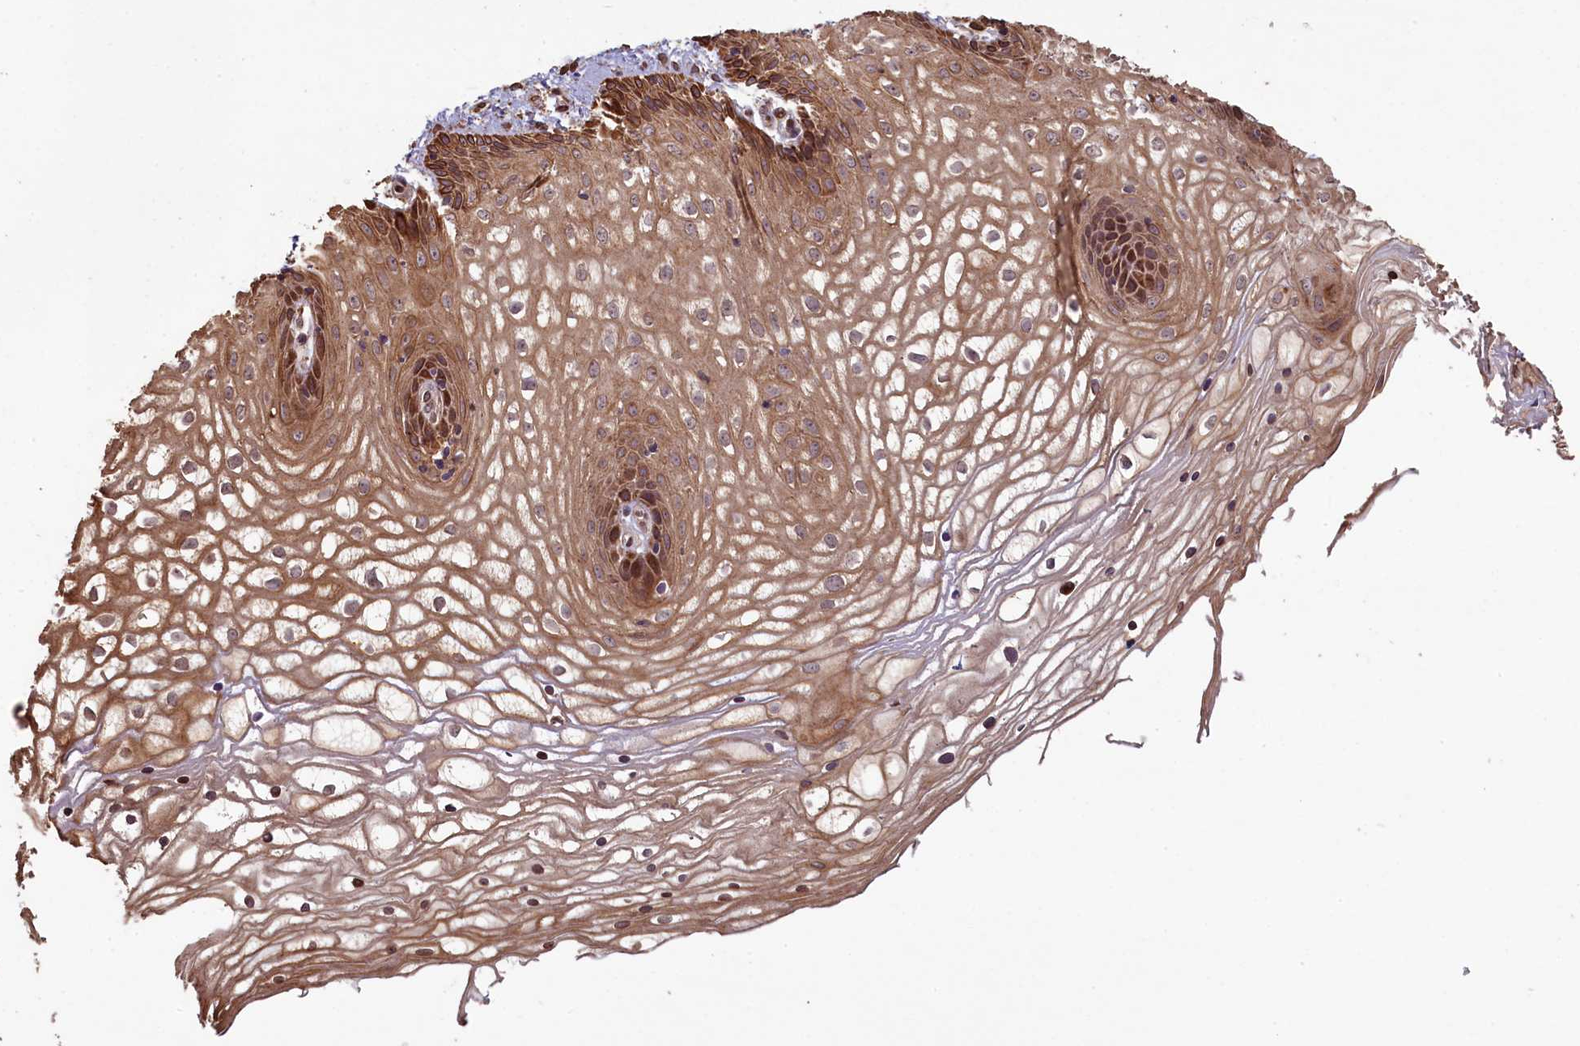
{"staining": {"intensity": "moderate", "quantity": ">75%", "location": "cytoplasmic/membranous,nuclear"}, "tissue": "vagina", "cell_type": "Squamous epithelial cells", "image_type": "normal", "snomed": [{"axis": "morphology", "description": "Normal tissue, NOS"}, {"axis": "topography", "description": "Vagina"}], "caption": "Immunohistochemistry (IHC) of unremarkable vagina displays medium levels of moderate cytoplasmic/membranous,nuclear positivity in approximately >75% of squamous epithelial cells.", "gene": "SLC38A7", "patient": {"sex": "female", "age": 34}}